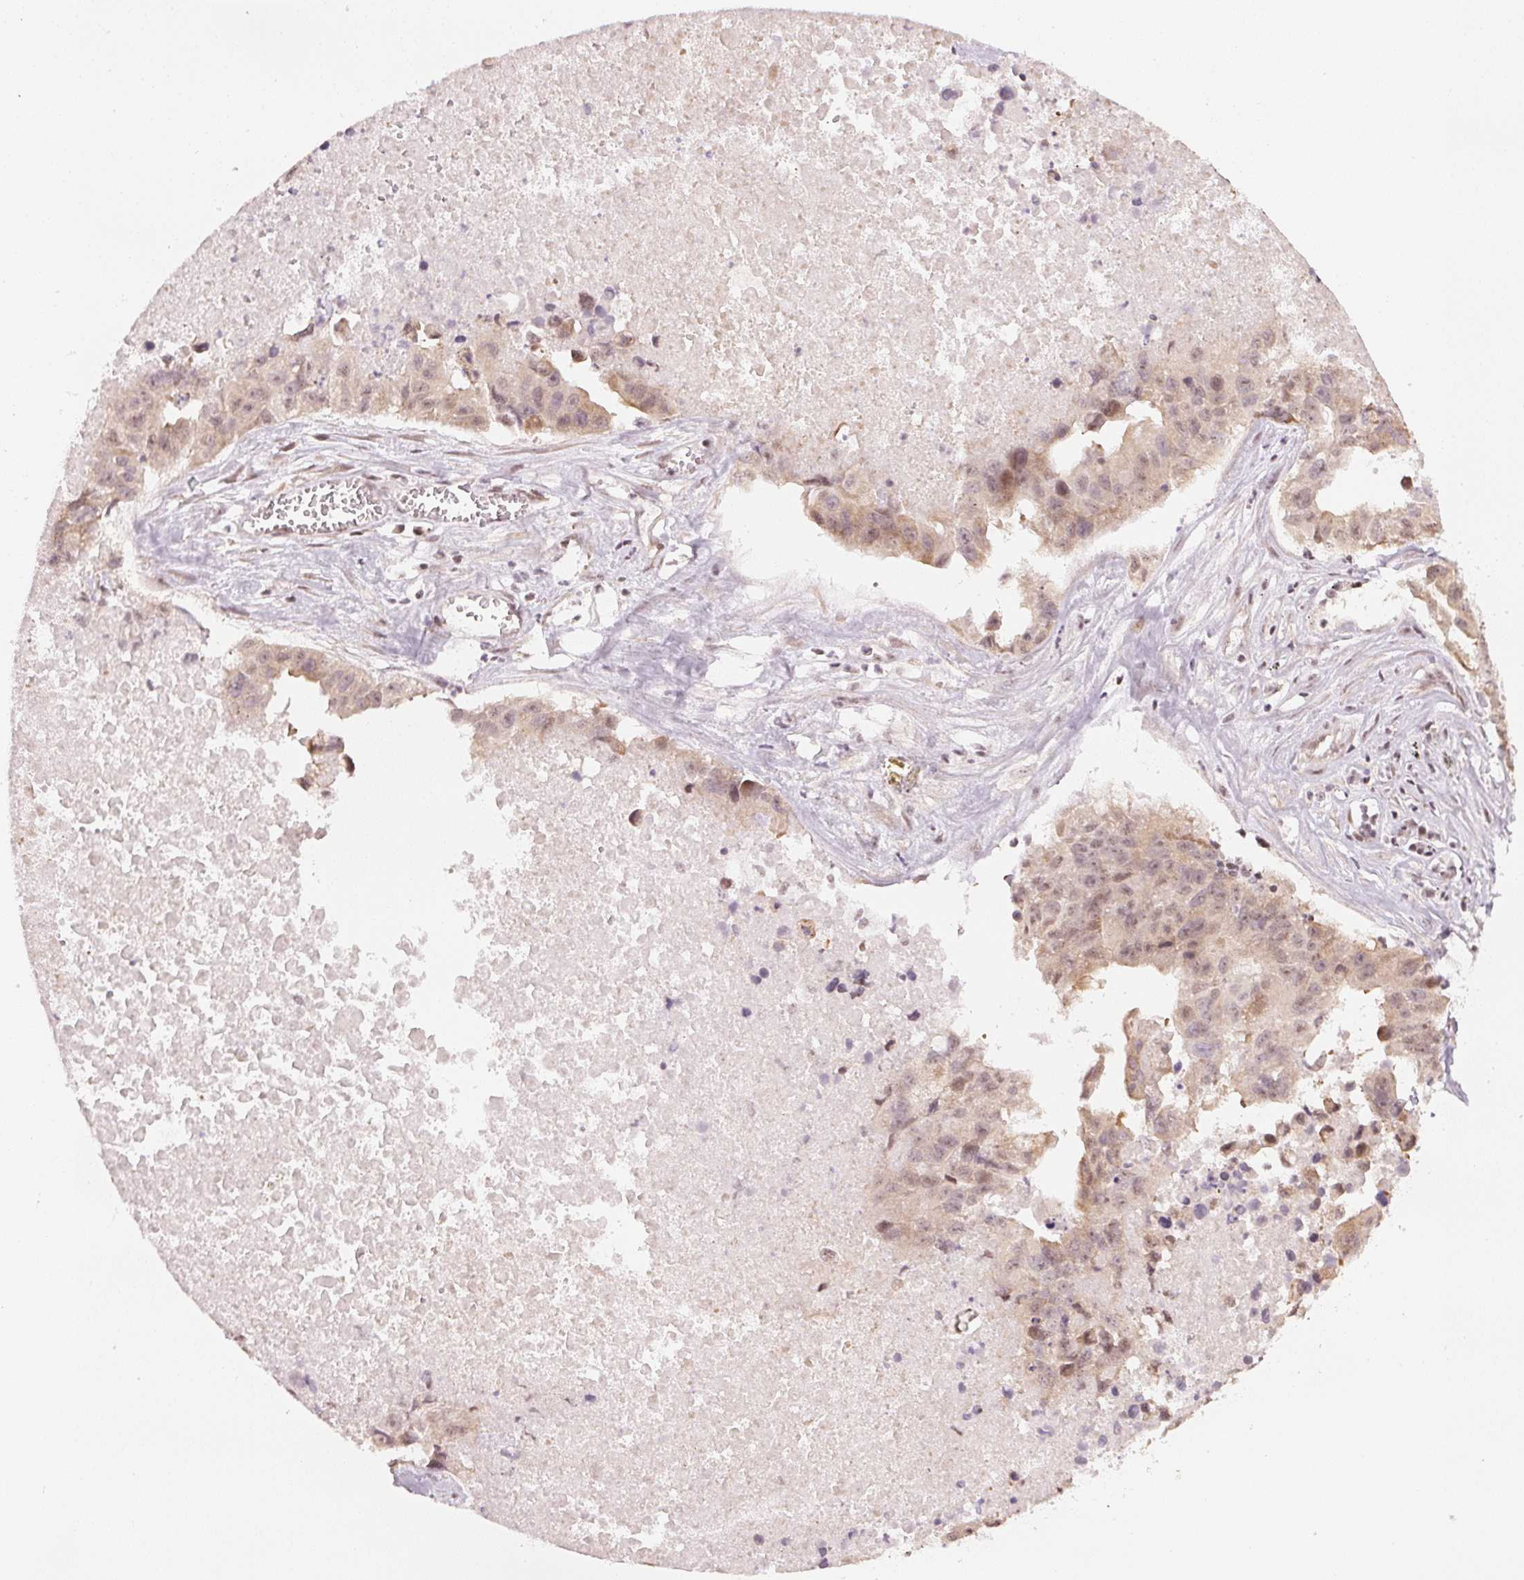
{"staining": {"intensity": "weak", "quantity": ">75%", "location": "nuclear"}, "tissue": "lung cancer", "cell_type": "Tumor cells", "image_type": "cancer", "snomed": [{"axis": "morphology", "description": "Adenocarcinoma, NOS"}, {"axis": "topography", "description": "Lymph node"}, {"axis": "topography", "description": "Lung"}], "caption": "This image exhibits immunohistochemistry (IHC) staining of lung adenocarcinoma, with low weak nuclear positivity in approximately >75% of tumor cells.", "gene": "KAT6A", "patient": {"sex": "male", "age": 64}}